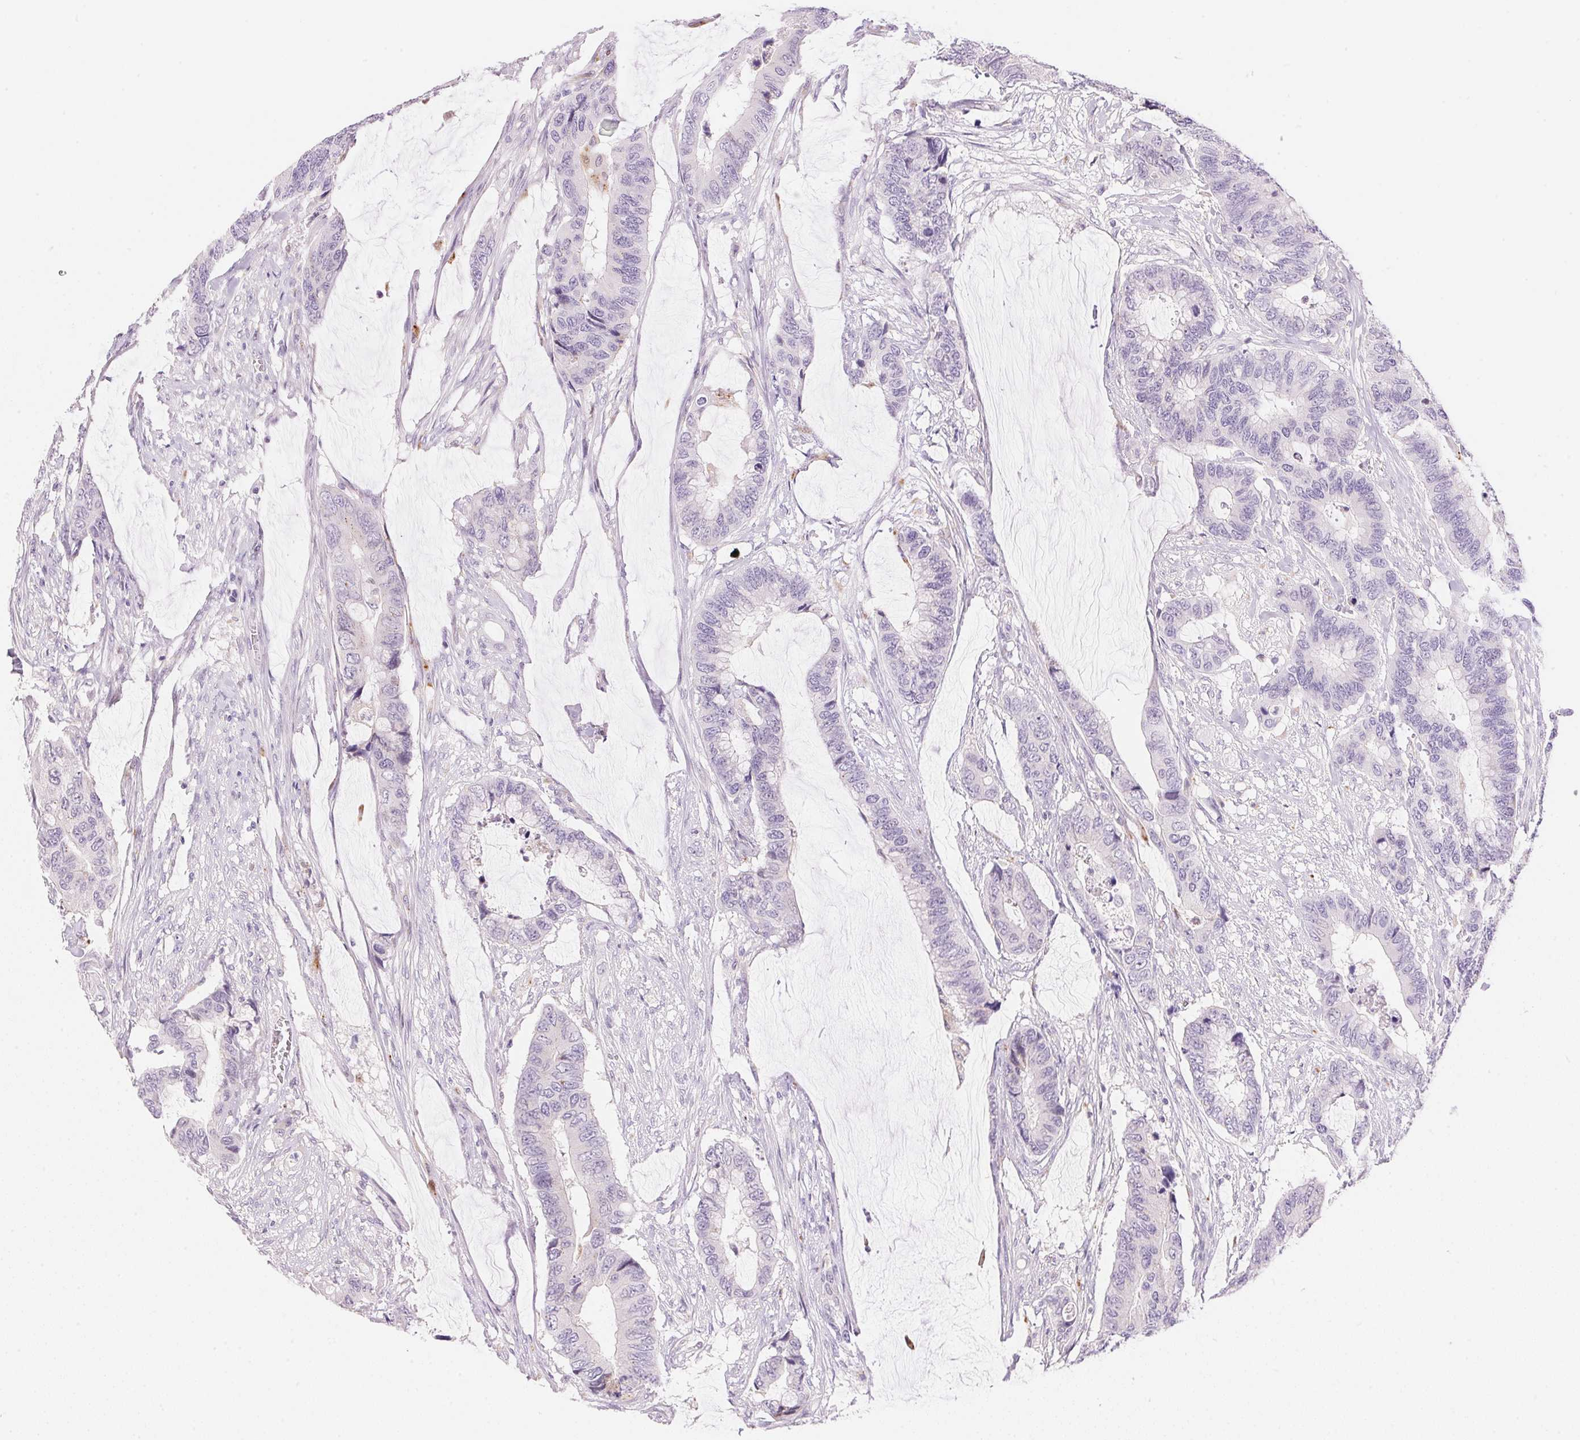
{"staining": {"intensity": "negative", "quantity": "none", "location": "none"}, "tissue": "colorectal cancer", "cell_type": "Tumor cells", "image_type": "cancer", "snomed": [{"axis": "morphology", "description": "Adenocarcinoma, NOS"}, {"axis": "topography", "description": "Rectum"}], "caption": "Human colorectal adenocarcinoma stained for a protein using immunohistochemistry demonstrates no staining in tumor cells.", "gene": "TEKT1", "patient": {"sex": "female", "age": 59}}